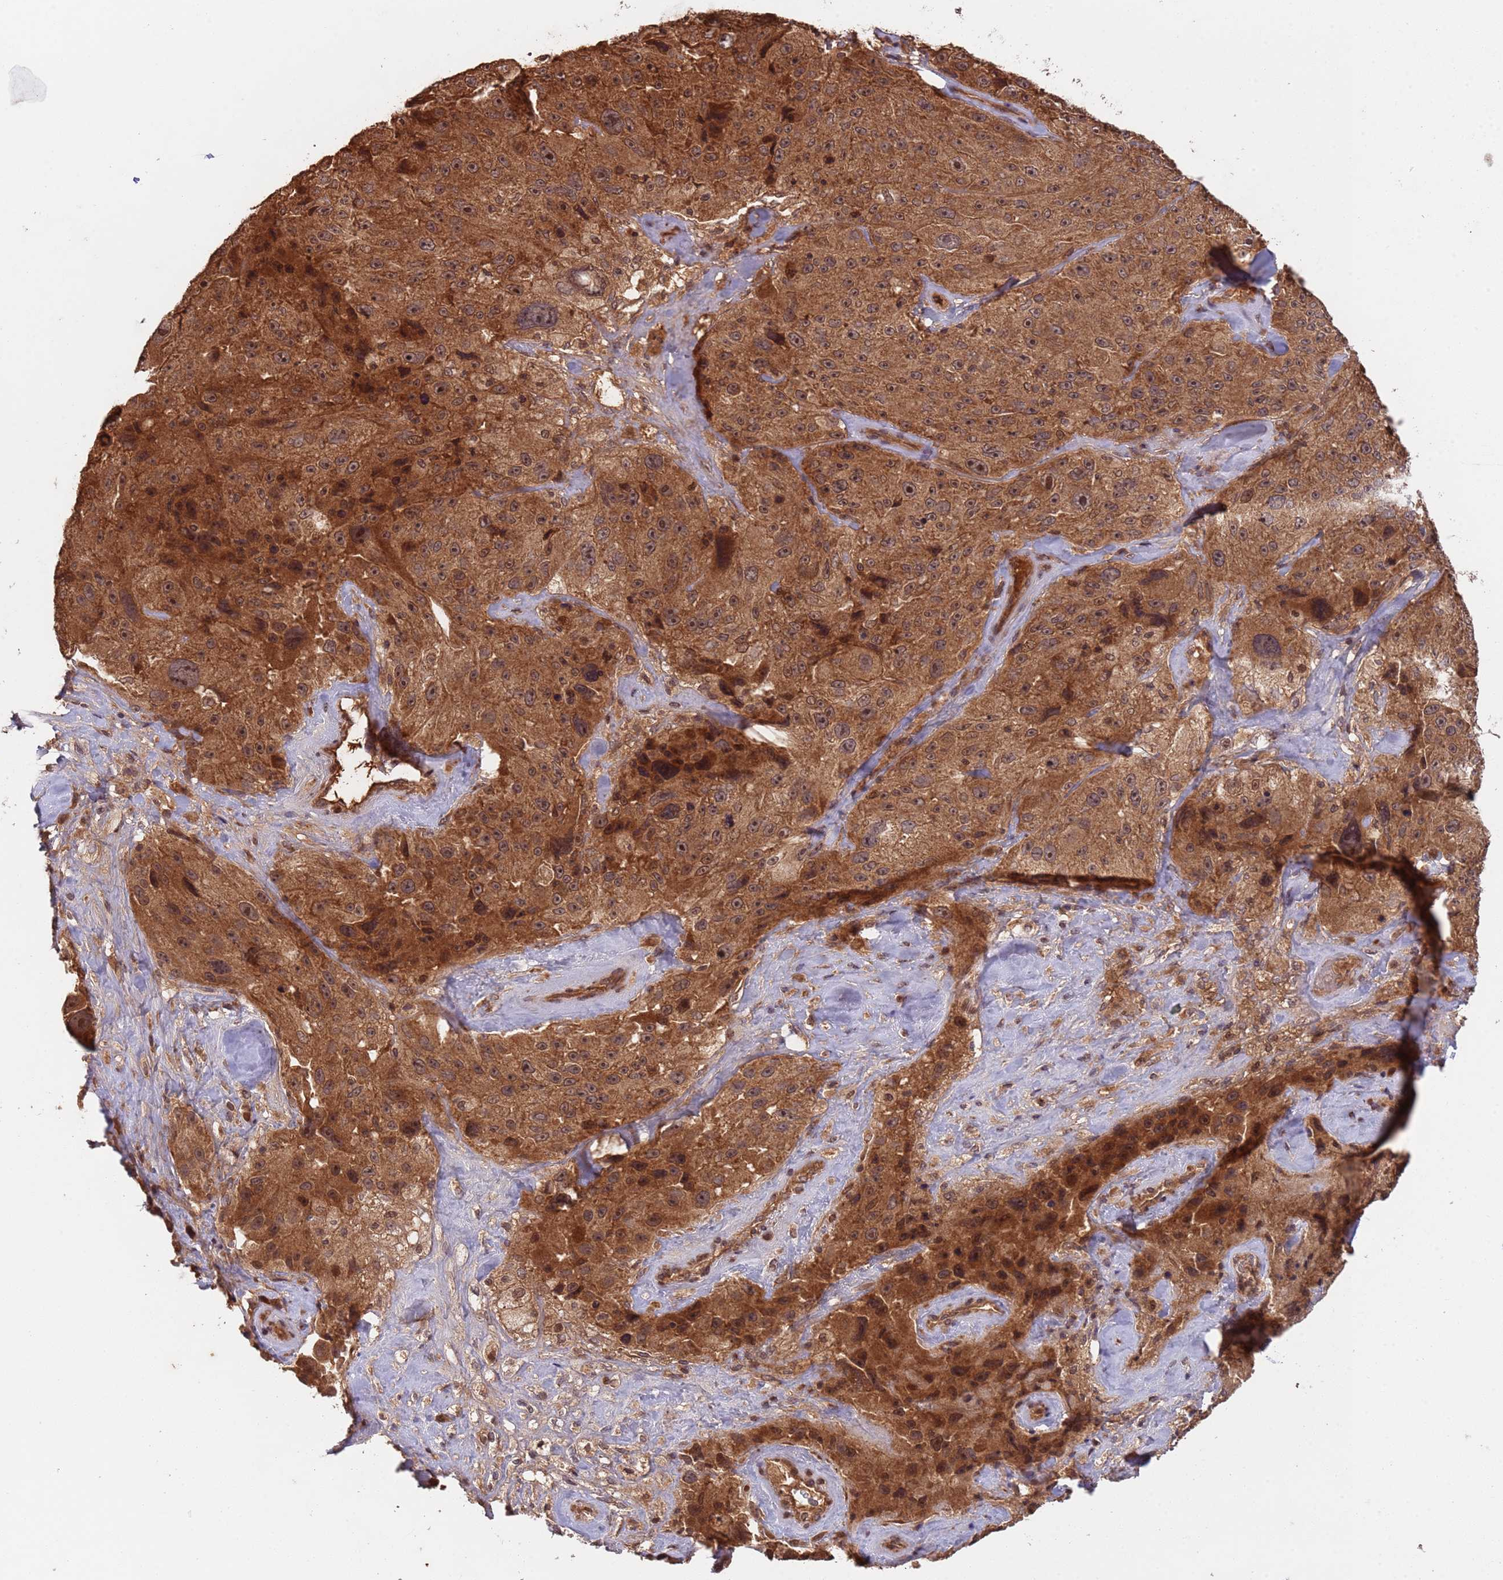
{"staining": {"intensity": "strong", "quantity": ">75%", "location": "cytoplasmic/membranous,nuclear"}, "tissue": "melanoma", "cell_type": "Tumor cells", "image_type": "cancer", "snomed": [{"axis": "morphology", "description": "Malignant melanoma, Metastatic site"}, {"axis": "topography", "description": "Lymph node"}], "caption": "Immunohistochemistry histopathology image of melanoma stained for a protein (brown), which demonstrates high levels of strong cytoplasmic/membranous and nuclear expression in approximately >75% of tumor cells.", "gene": "ERI1", "patient": {"sex": "male", "age": 62}}